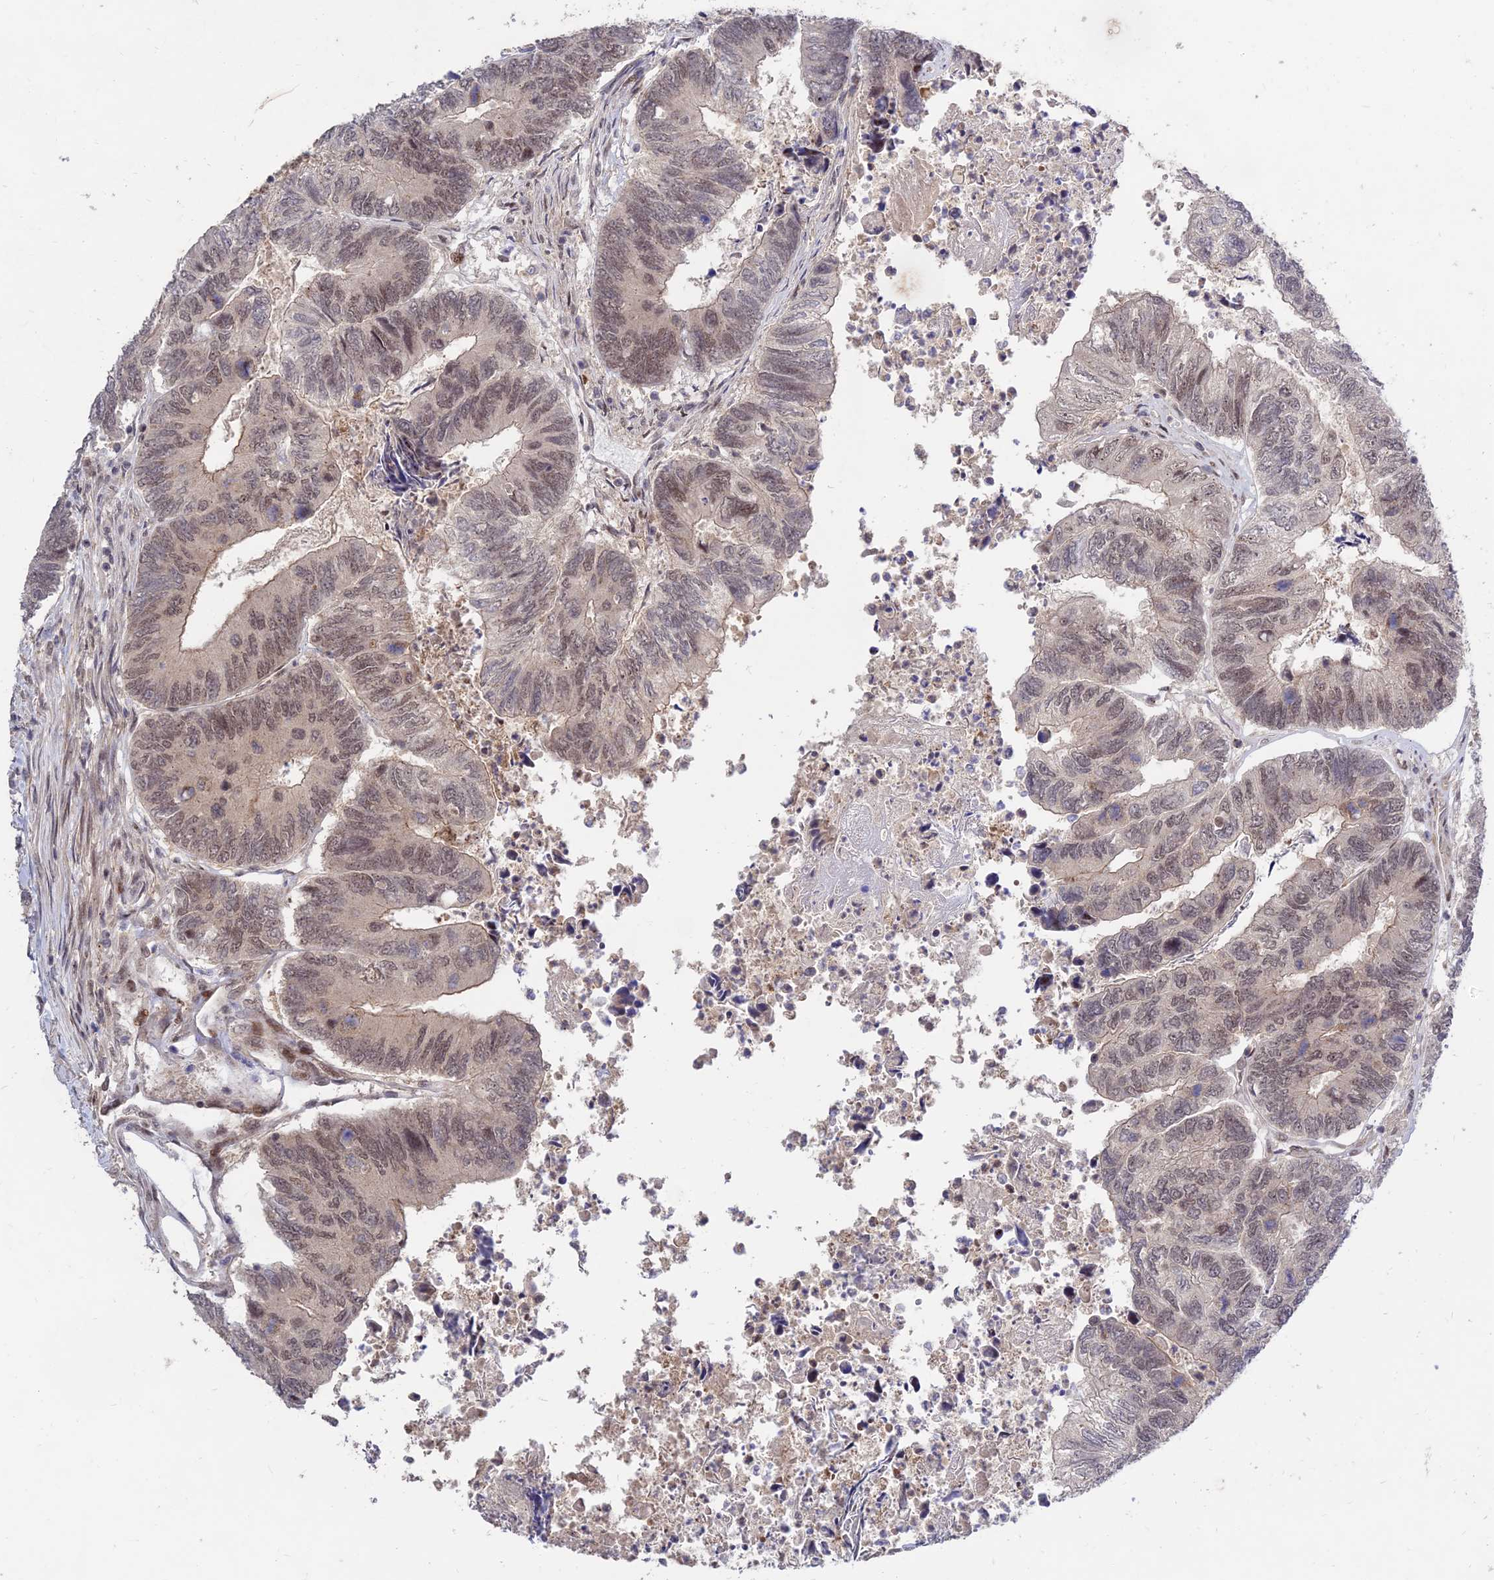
{"staining": {"intensity": "moderate", "quantity": ">75%", "location": "nuclear"}, "tissue": "colorectal cancer", "cell_type": "Tumor cells", "image_type": "cancer", "snomed": [{"axis": "morphology", "description": "Adenocarcinoma, NOS"}, {"axis": "topography", "description": "Colon"}], "caption": "This histopathology image shows IHC staining of human colorectal cancer (adenocarcinoma), with medium moderate nuclear positivity in about >75% of tumor cells.", "gene": "ZNF85", "patient": {"sex": "female", "age": 67}}